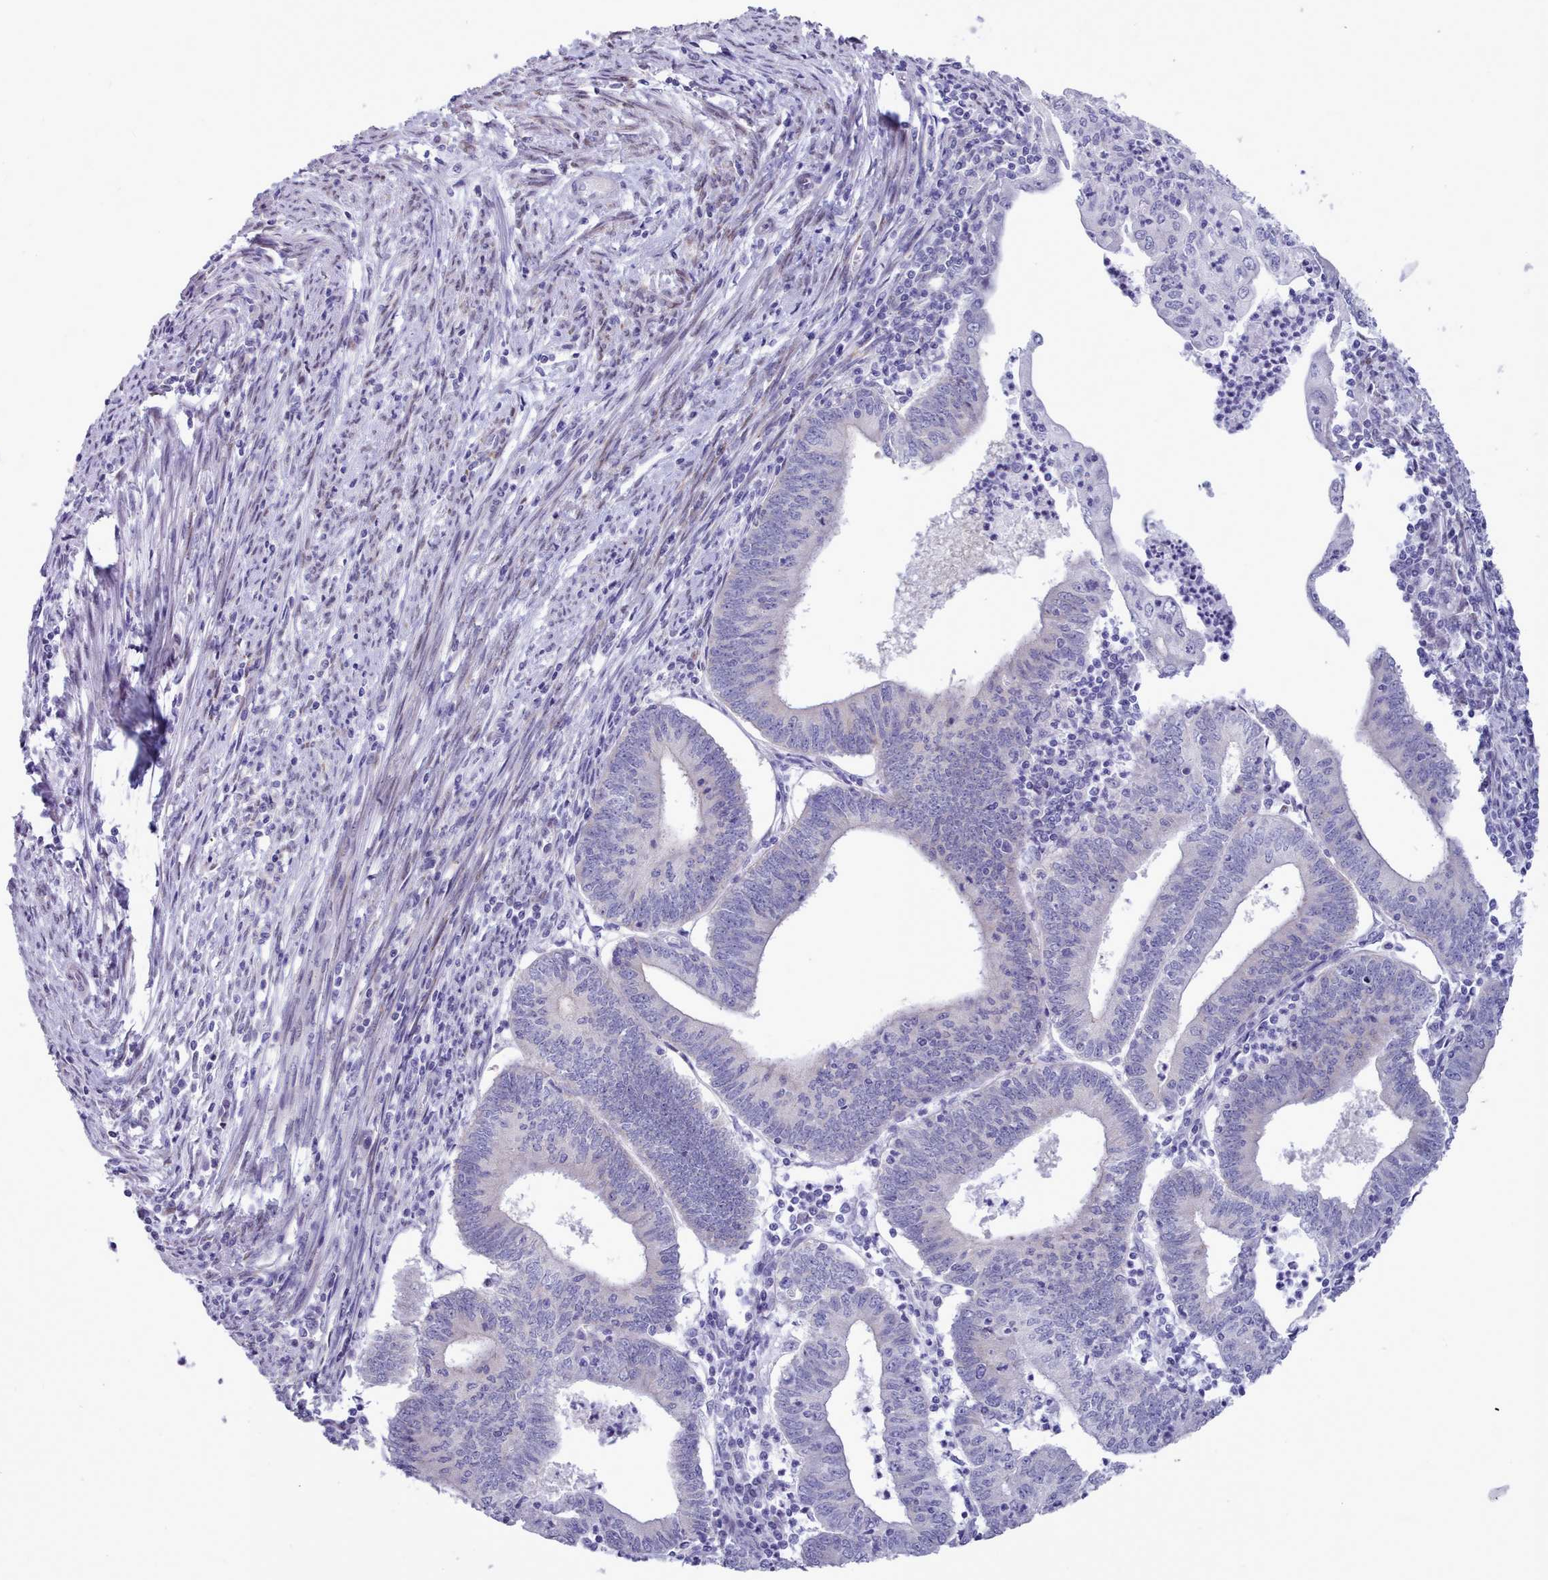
{"staining": {"intensity": "negative", "quantity": "none", "location": "none"}, "tissue": "endometrial cancer", "cell_type": "Tumor cells", "image_type": "cancer", "snomed": [{"axis": "morphology", "description": "Adenocarcinoma, NOS"}, {"axis": "topography", "description": "Endometrium"}], "caption": "IHC histopathology image of neoplastic tissue: endometrial adenocarcinoma stained with DAB (3,3'-diaminobenzidine) shows no significant protein positivity in tumor cells.", "gene": "TMEM253", "patient": {"sex": "female", "age": 60}}